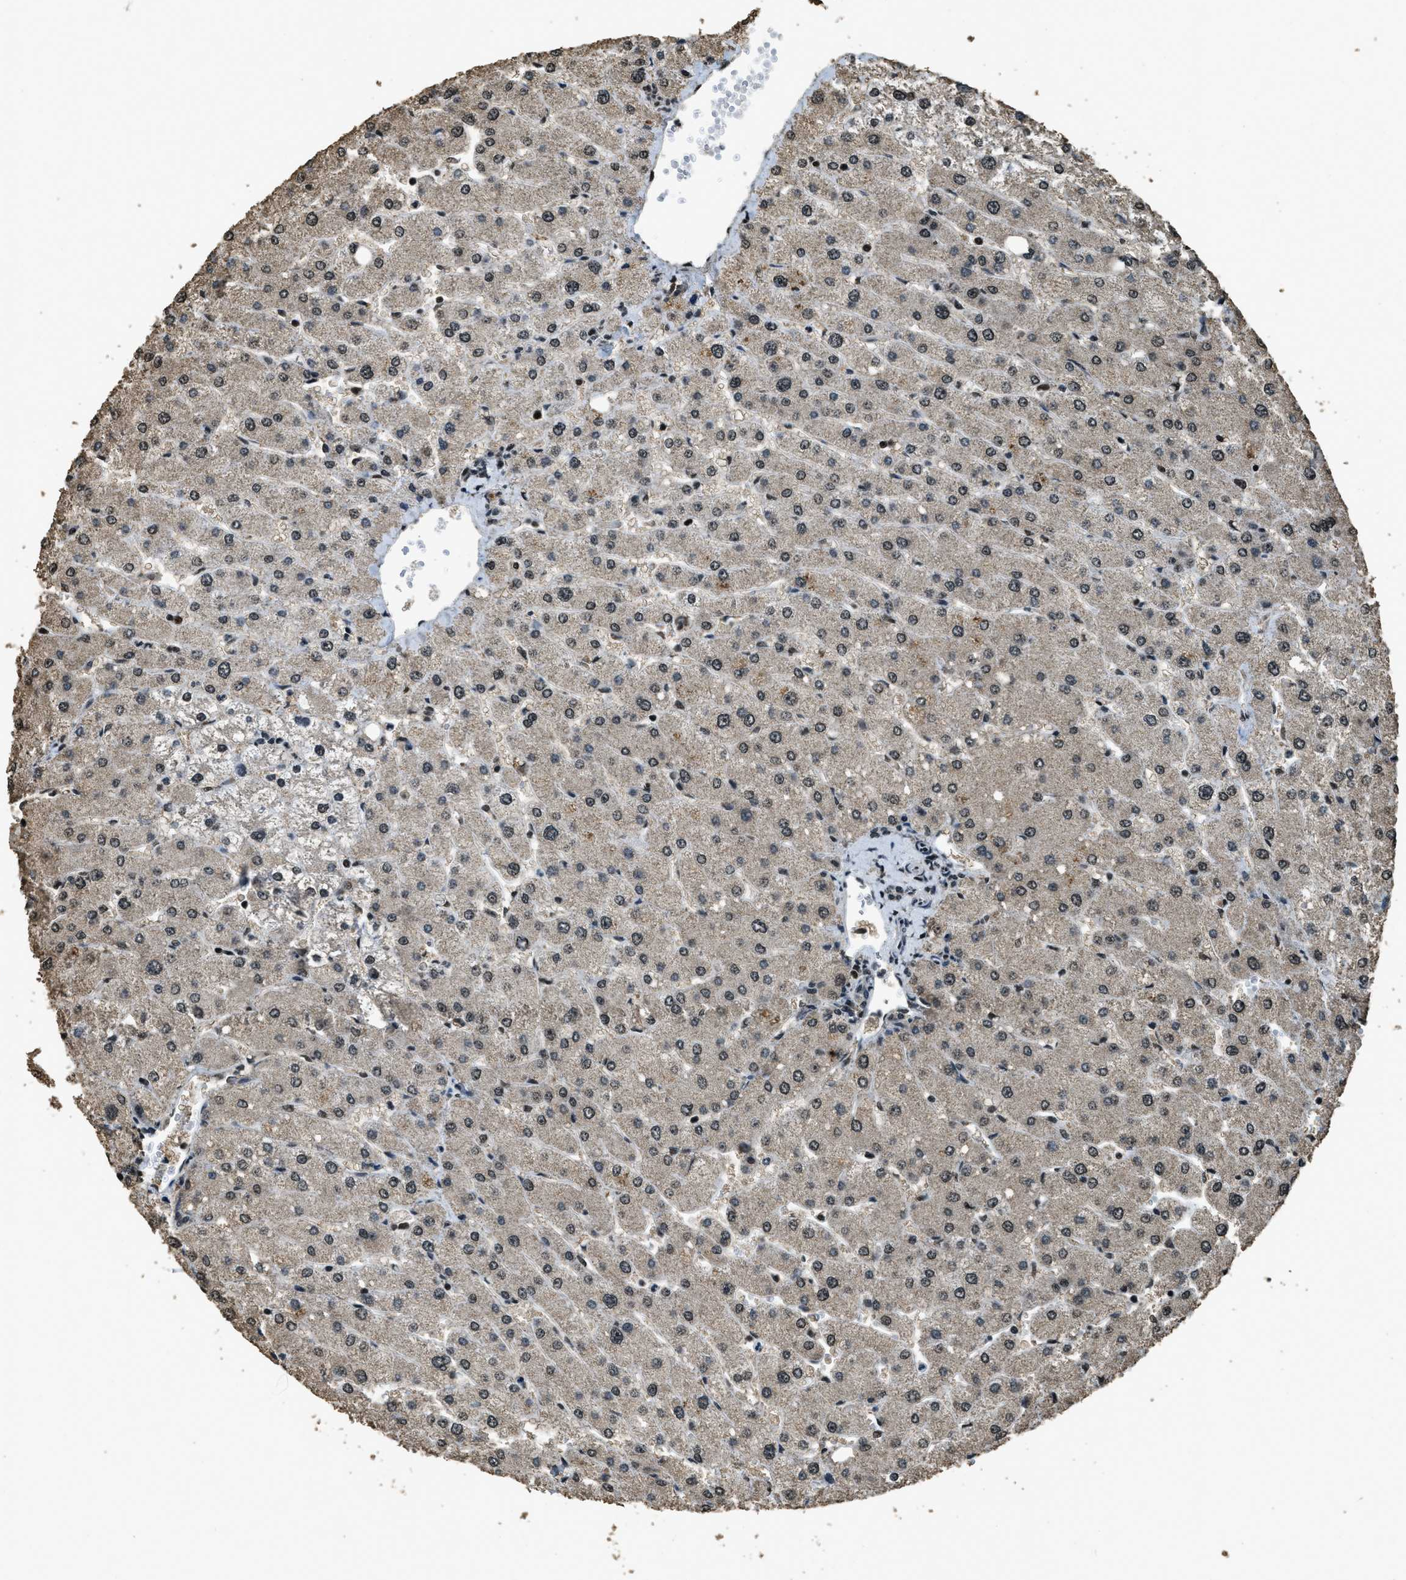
{"staining": {"intensity": "moderate", "quantity": ">75%", "location": "nuclear"}, "tissue": "liver", "cell_type": "Cholangiocytes", "image_type": "normal", "snomed": [{"axis": "morphology", "description": "Normal tissue, NOS"}, {"axis": "topography", "description": "Liver"}], "caption": "Liver stained with a brown dye exhibits moderate nuclear positive expression in approximately >75% of cholangiocytes.", "gene": "MYB", "patient": {"sex": "male", "age": 55}}